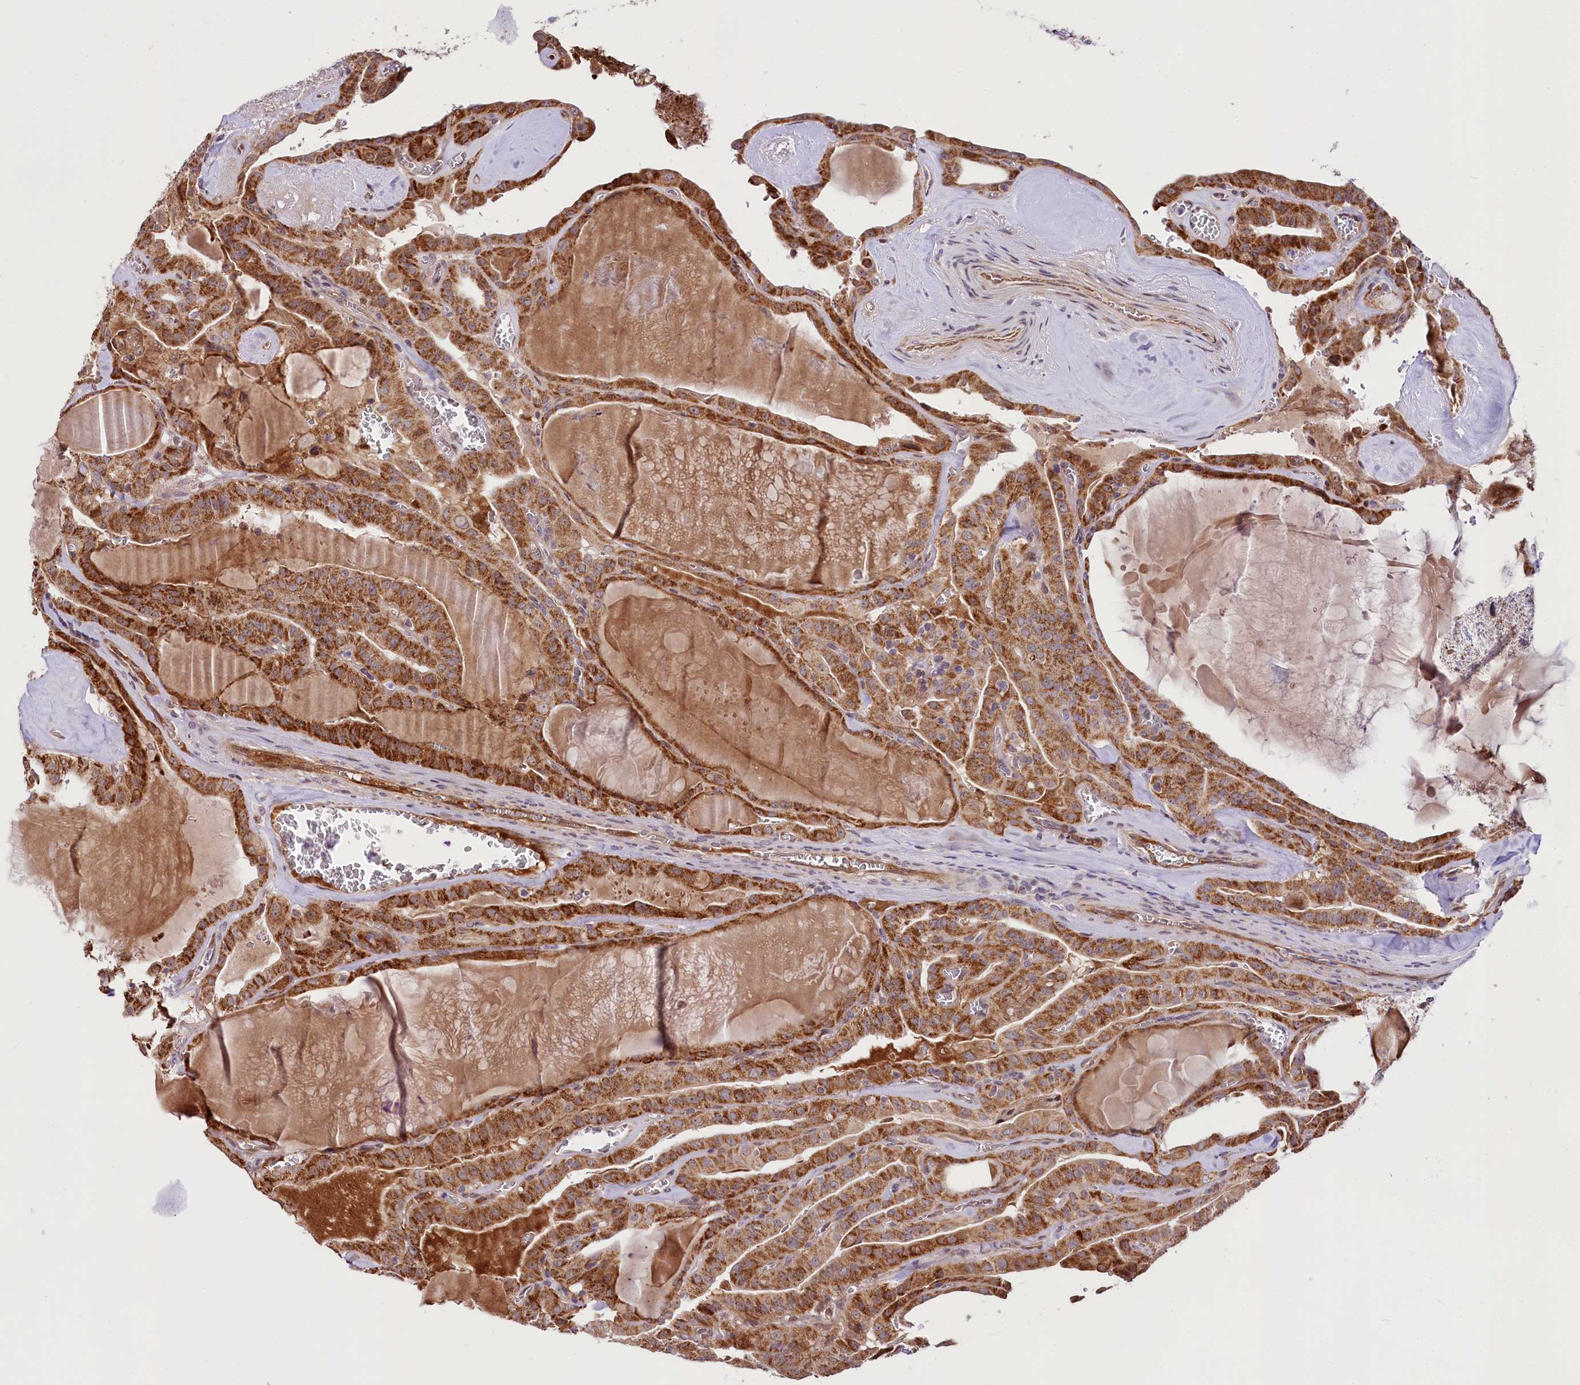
{"staining": {"intensity": "moderate", "quantity": ">75%", "location": "cytoplasmic/membranous"}, "tissue": "thyroid cancer", "cell_type": "Tumor cells", "image_type": "cancer", "snomed": [{"axis": "morphology", "description": "Papillary adenocarcinoma, NOS"}, {"axis": "topography", "description": "Thyroid gland"}], "caption": "IHC histopathology image of neoplastic tissue: human thyroid papillary adenocarcinoma stained using IHC exhibits medium levels of moderate protein expression localized specifically in the cytoplasmic/membranous of tumor cells, appearing as a cytoplasmic/membranous brown color.", "gene": "ST7", "patient": {"sex": "male", "age": 52}}